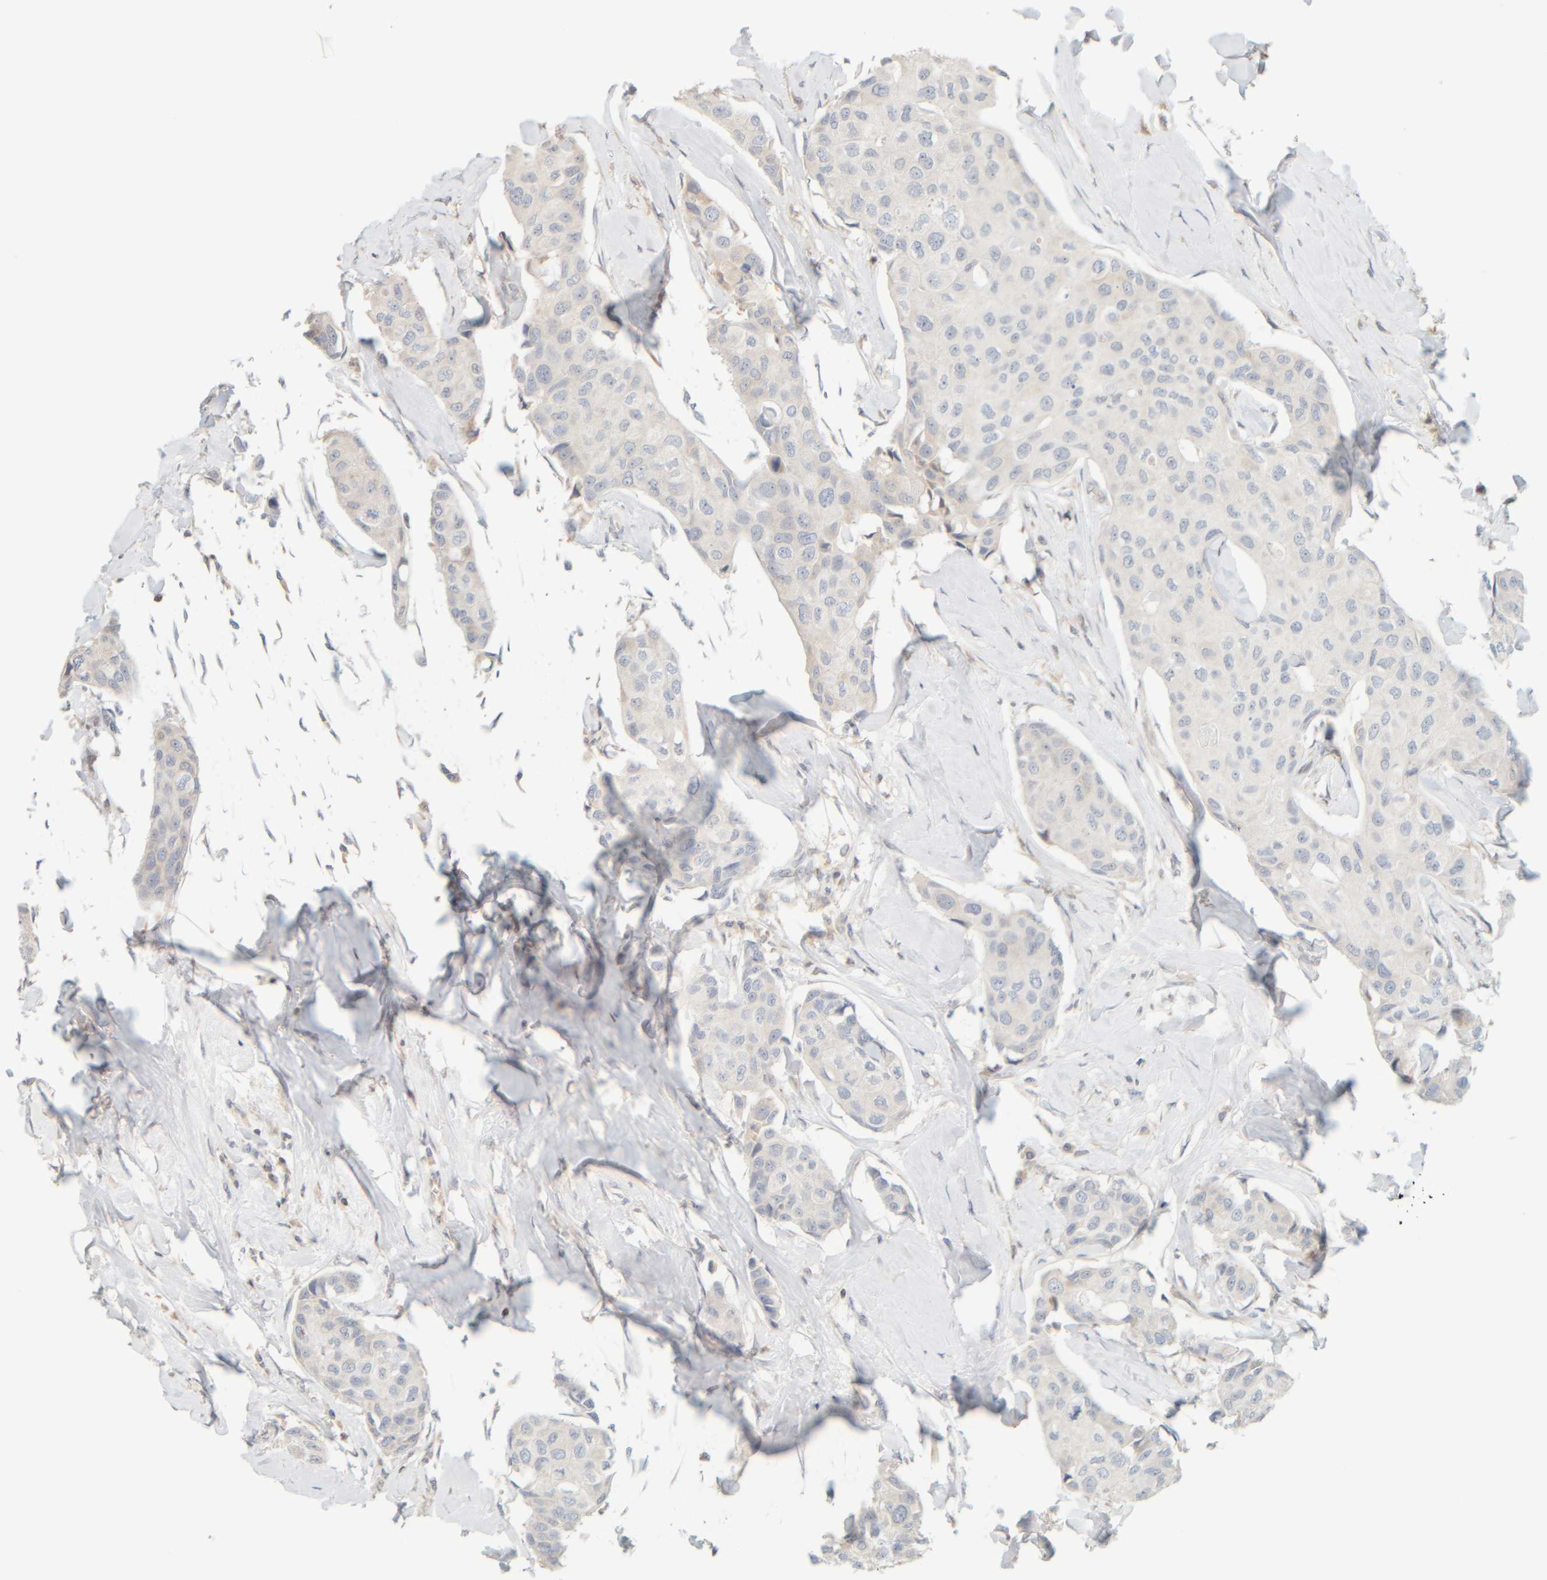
{"staining": {"intensity": "negative", "quantity": "none", "location": "none"}, "tissue": "breast cancer", "cell_type": "Tumor cells", "image_type": "cancer", "snomed": [{"axis": "morphology", "description": "Duct carcinoma"}, {"axis": "topography", "description": "Breast"}], "caption": "Histopathology image shows no protein staining in tumor cells of breast infiltrating ductal carcinoma tissue.", "gene": "PTGES3L-AARSD1", "patient": {"sex": "female", "age": 80}}